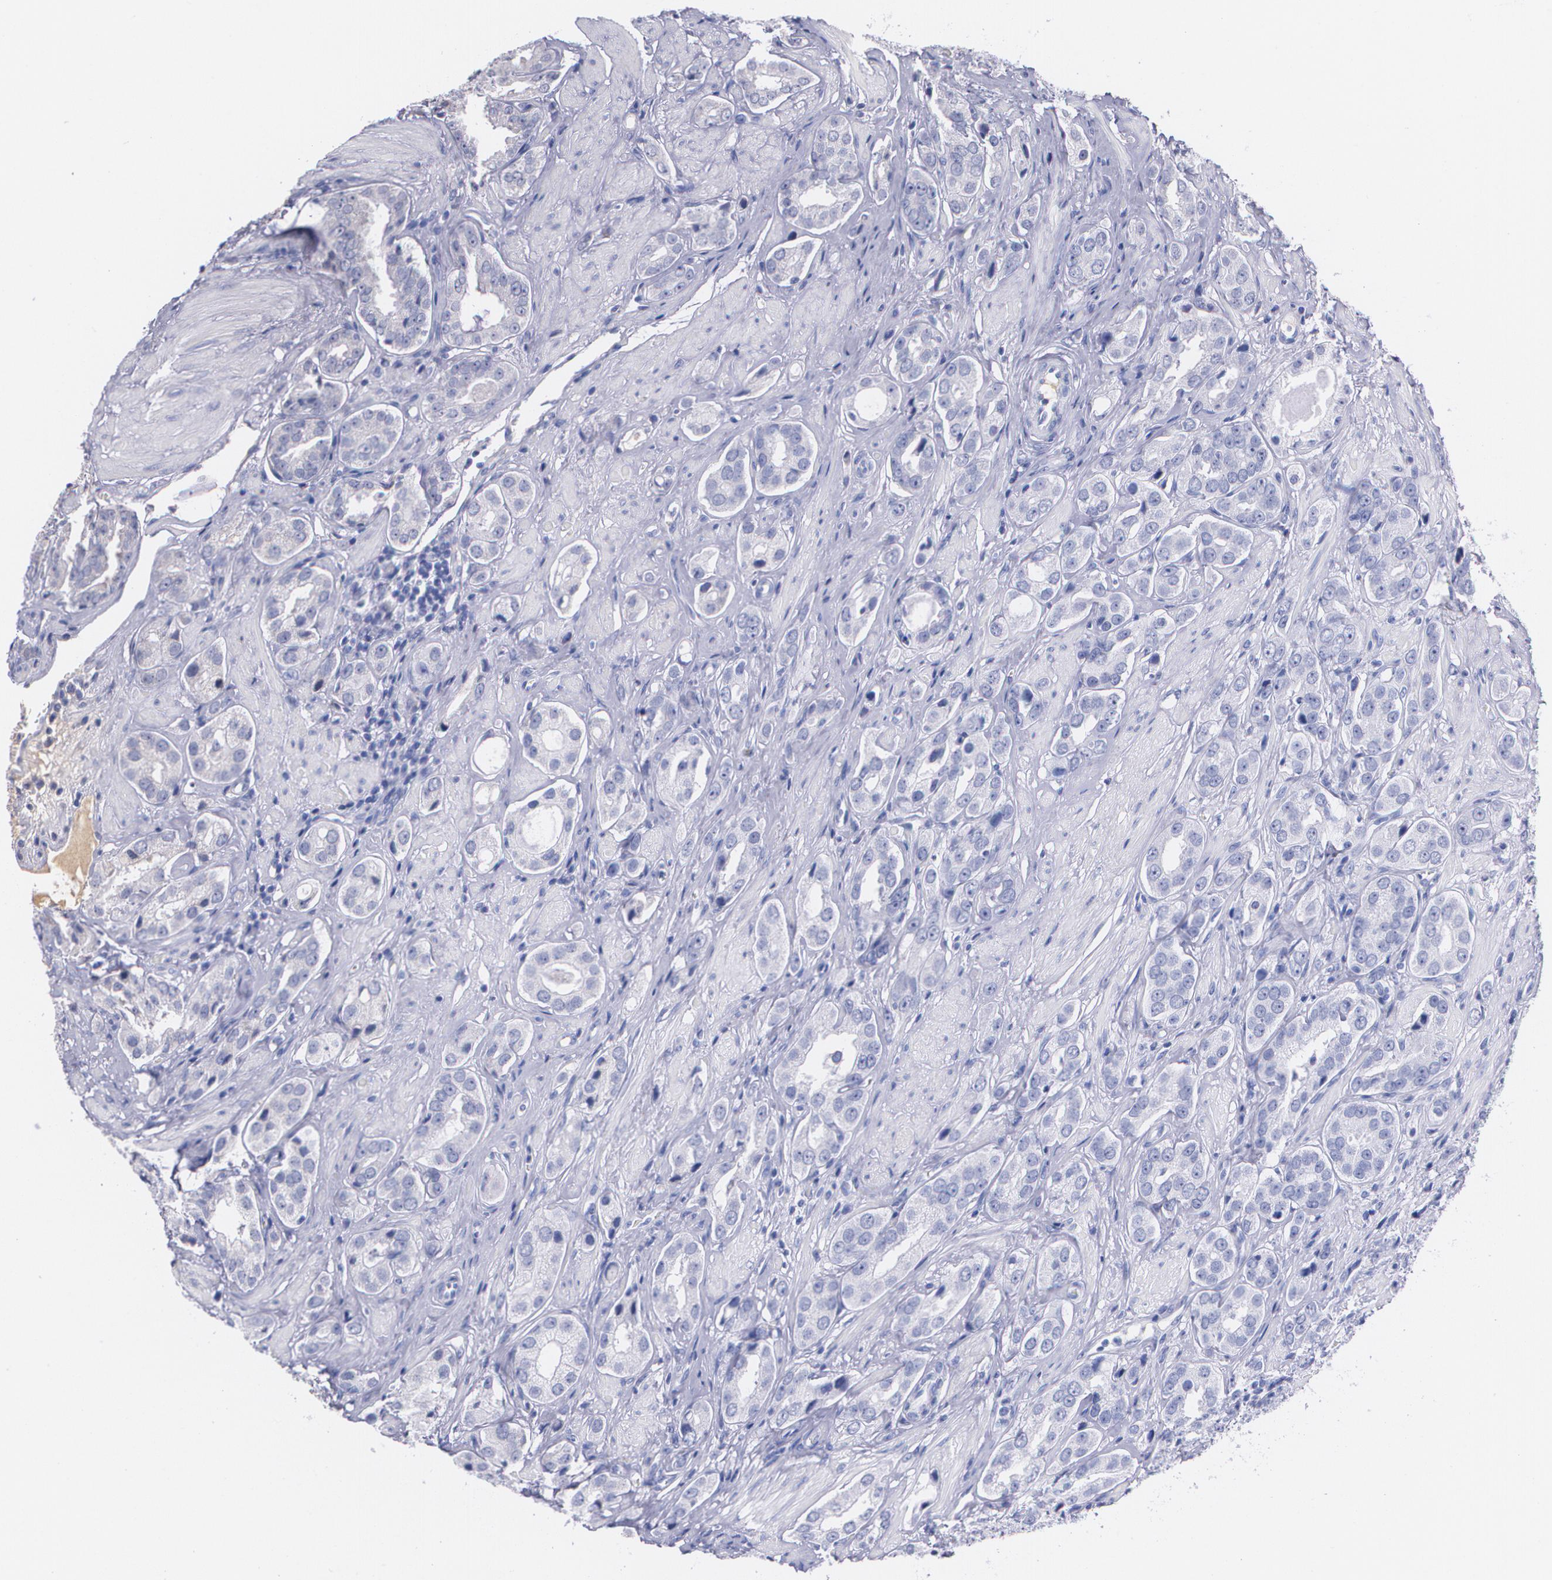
{"staining": {"intensity": "weak", "quantity": "<25%", "location": "cytoplasmic/membranous"}, "tissue": "prostate cancer", "cell_type": "Tumor cells", "image_type": "cancer", "snomed": [{"axis": "morphology", "description": "Adenocarcinoma, Medium grade"}, {"axis": "topography", "description": "Prostate"}], "caption": "Tumor cells are negative for brown protein staining in prostate cancer (adenocarcinoma (medium-grade)).", "gene": "AMBP", "patient": {"sex": "male", "age": 53}}